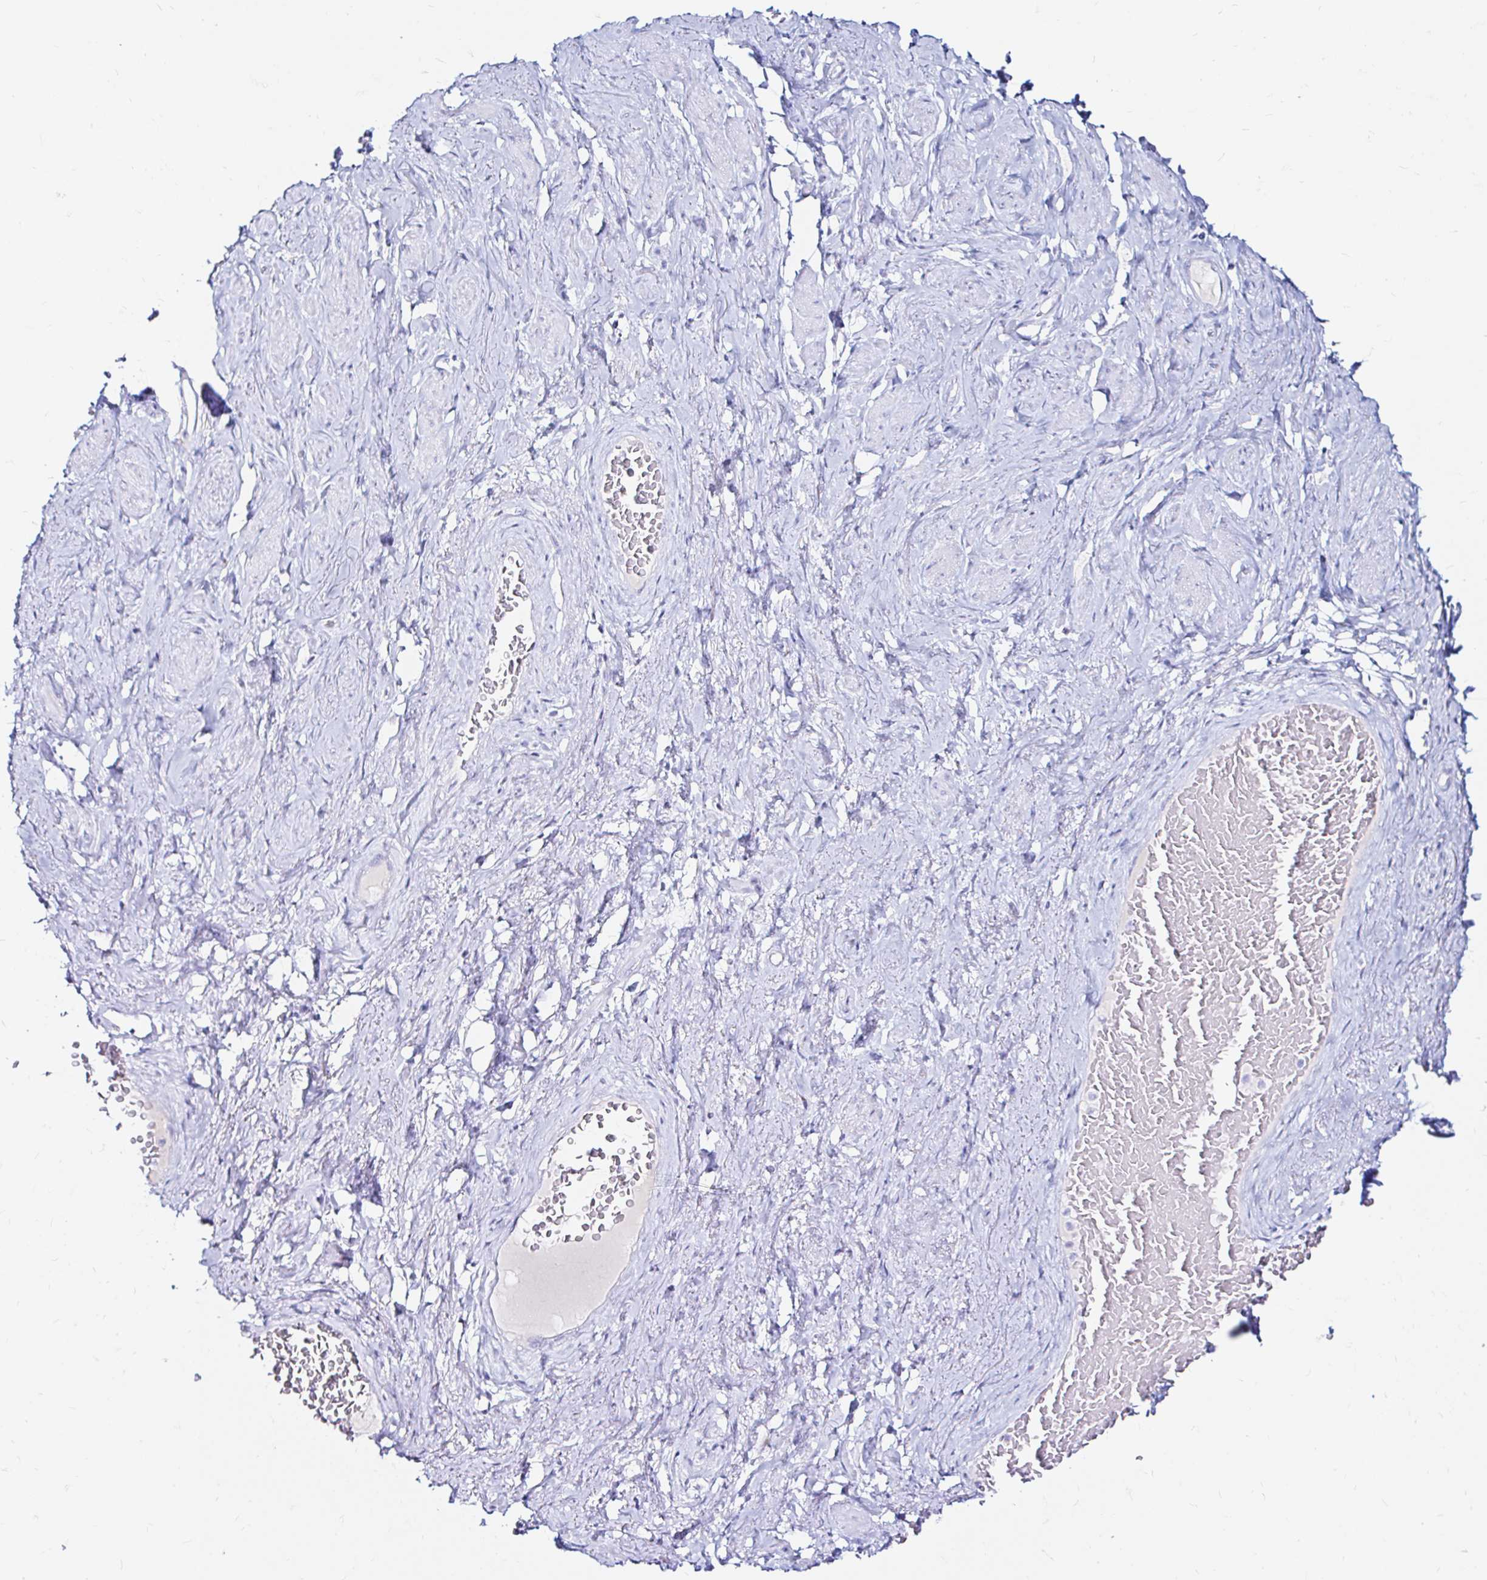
{"staining": {"intensity": "negative", "quantity": "none", "location": "none"}, "tissue": "soft tissue", "cell_type": "Fibroblasts", "image_type": "normal", "snomed": [{"axis": "morphology", "description": "Normal tissue, NOS"}, {"axis": "topography", "description": "Vagina"}, {"axis": "topography", "description": "Peripheral nerve tissue"}], "caption": "Soft tissue was stained to show a protein in brown. There is no significant staining in fibroblasts. The staining is performed using DAB (3,3'-diaminobenzidine) brown chromogen with nuclei counter-stained in using hematoxylin.", "gene": "ZNF432", "patient": {"sex": "female", "age": 71}}